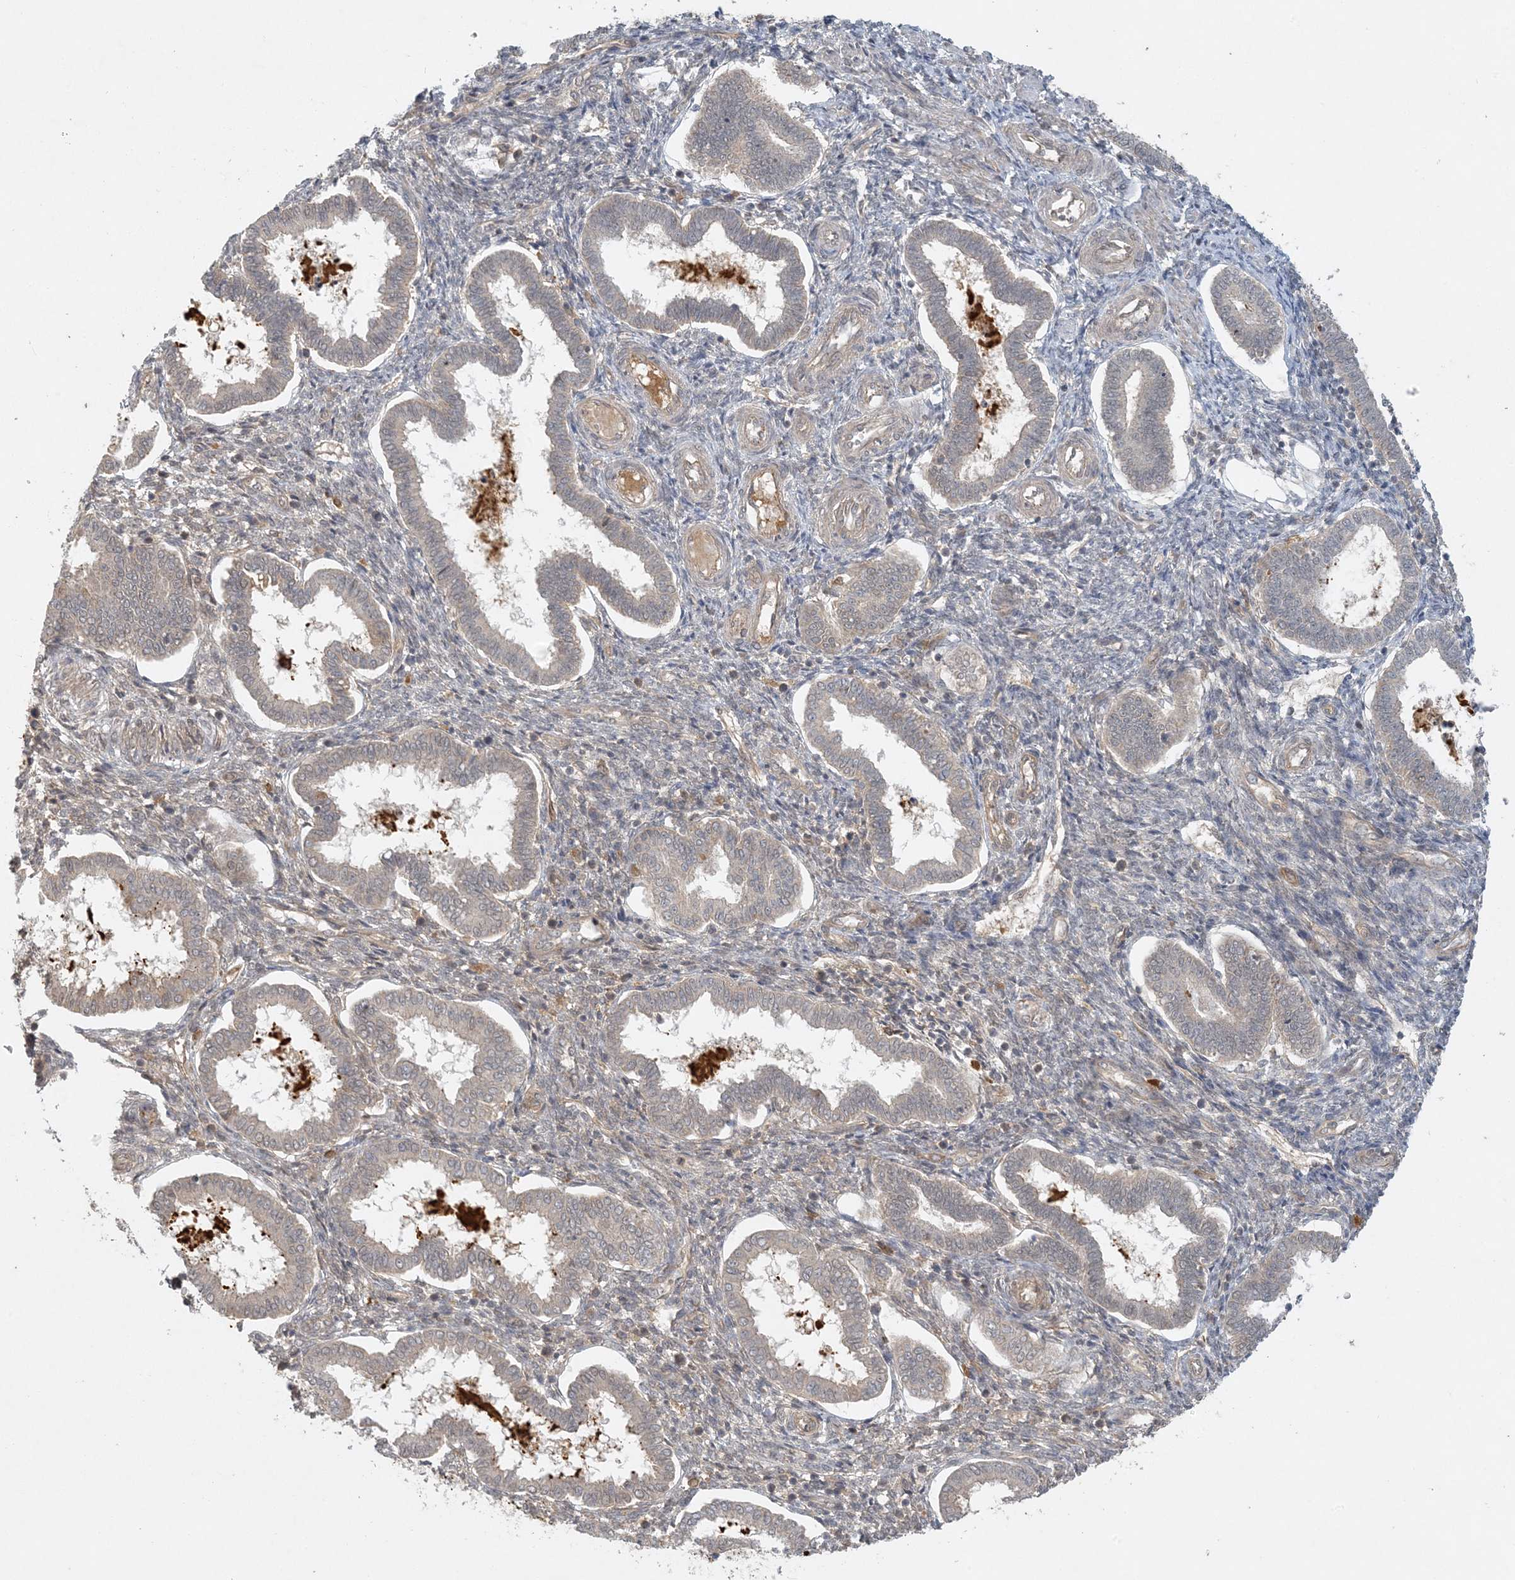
{"staining": {"intensity": "negative", "quantity": "none", "location": "none"}, "tissue": "endometrium", "cell_type": "Cells in endometrial stroma", "image_type": "normal", "snomed": [{"axis": "morphology", "description": "Normal tissue, NOS"}, {"axis": "topography", "description": "Endometrium"}], "caption": "The photomicrograph displays no staining of cells in endometrial stroma in normal endometrium. (DAB (3,3'-diaminobenzidine) immunohistochemistry visualized using brightfield microscopy, high magnification).", "gene": "ZCCHC4", "patient": {"sex": "female", "age": 24}}